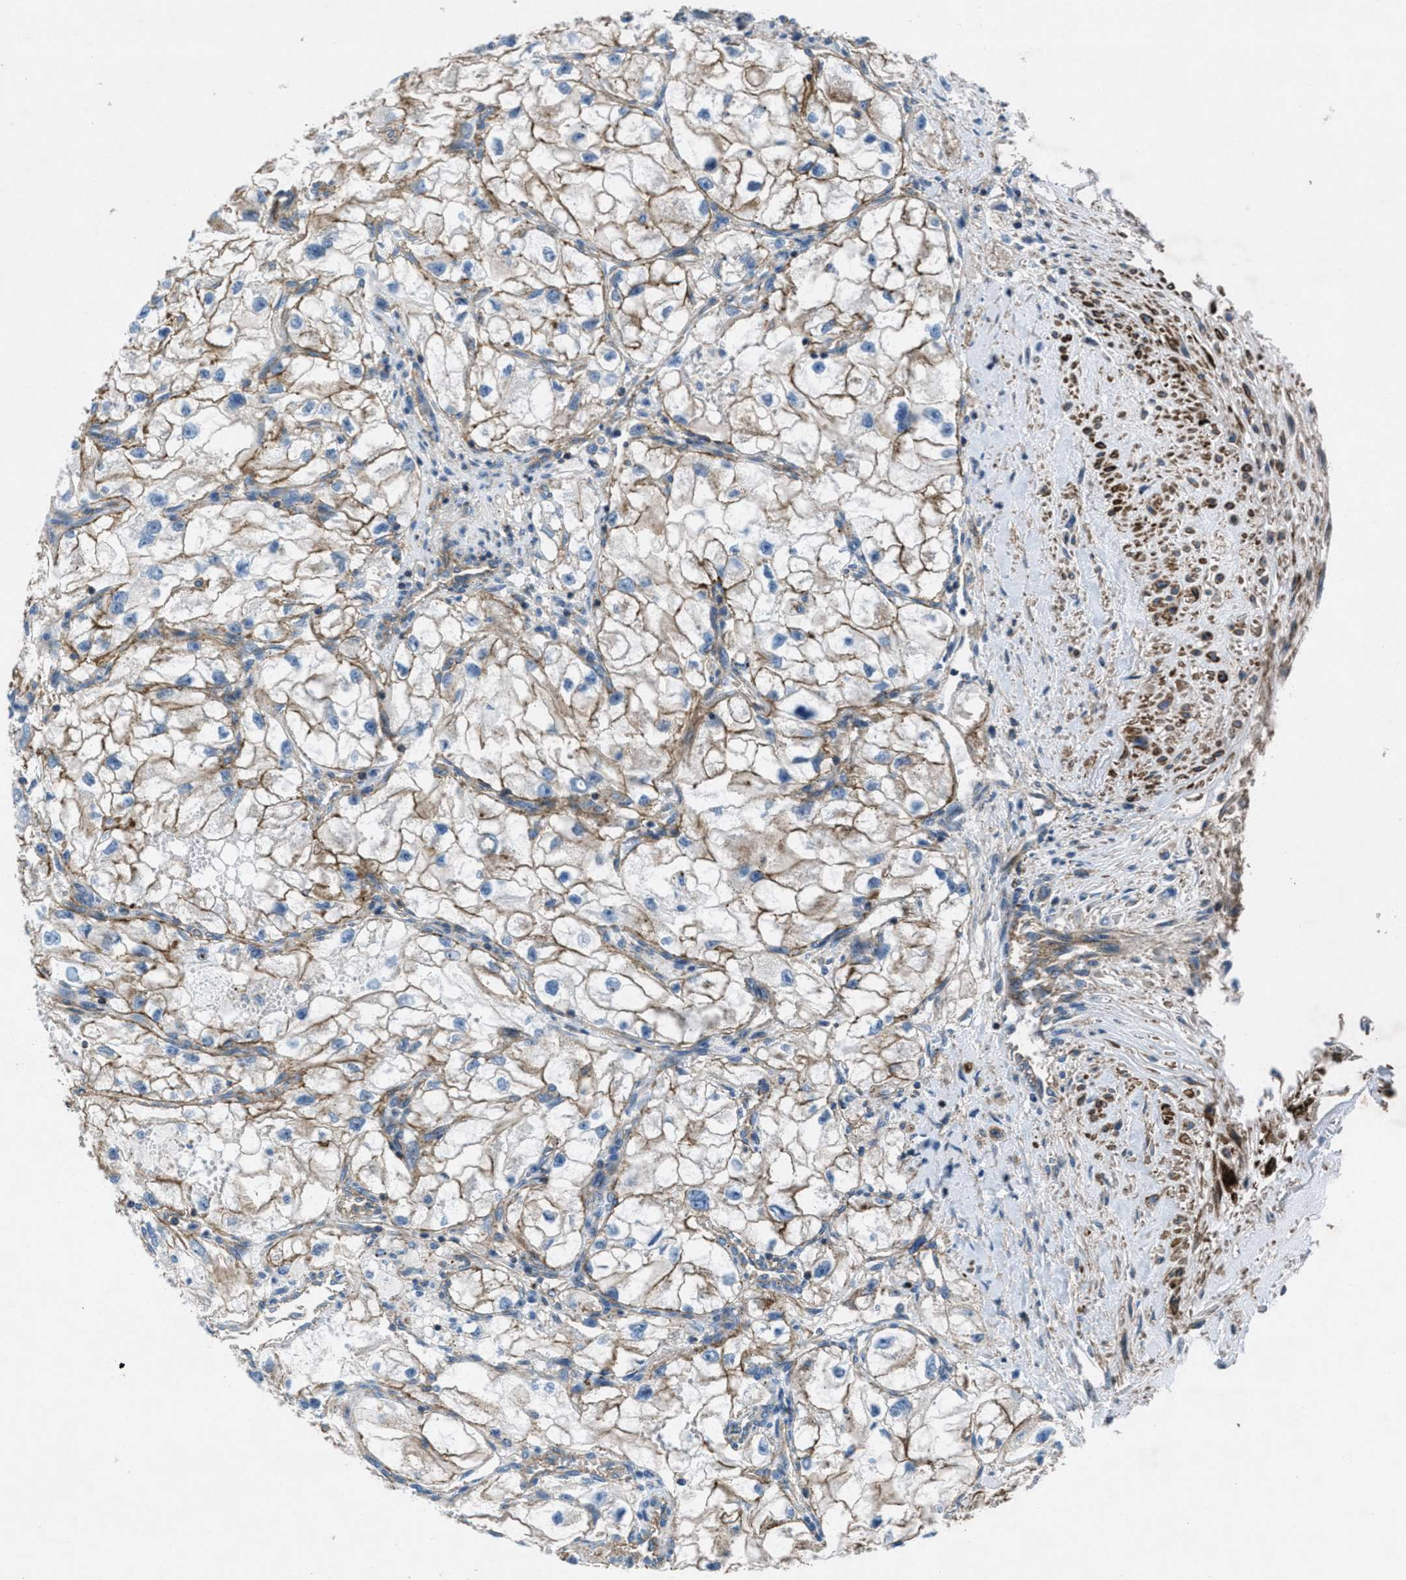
{"staining": {"intensity": "moderate", "quantity": ">75%", "location": "cytoplasmic/membranous"}, "tissue": "renal cancer", "cell_type": "Tumor cells", "image_type": "cancer", "snomed": [{"axis": "morphology", "description": "Adenocarcinoma, NOS"}, {"axis": "topography", "description": "Kidney"}], "caption": "This is an image of immunohistochemistry (IHC) staining of adenocarcinoma (renal), which shows moderate positivity in the cytoplasmic/membranous of tumor cells.", "gene": "MFSD13A", "patient": {"sex": "female", "age": 70}}